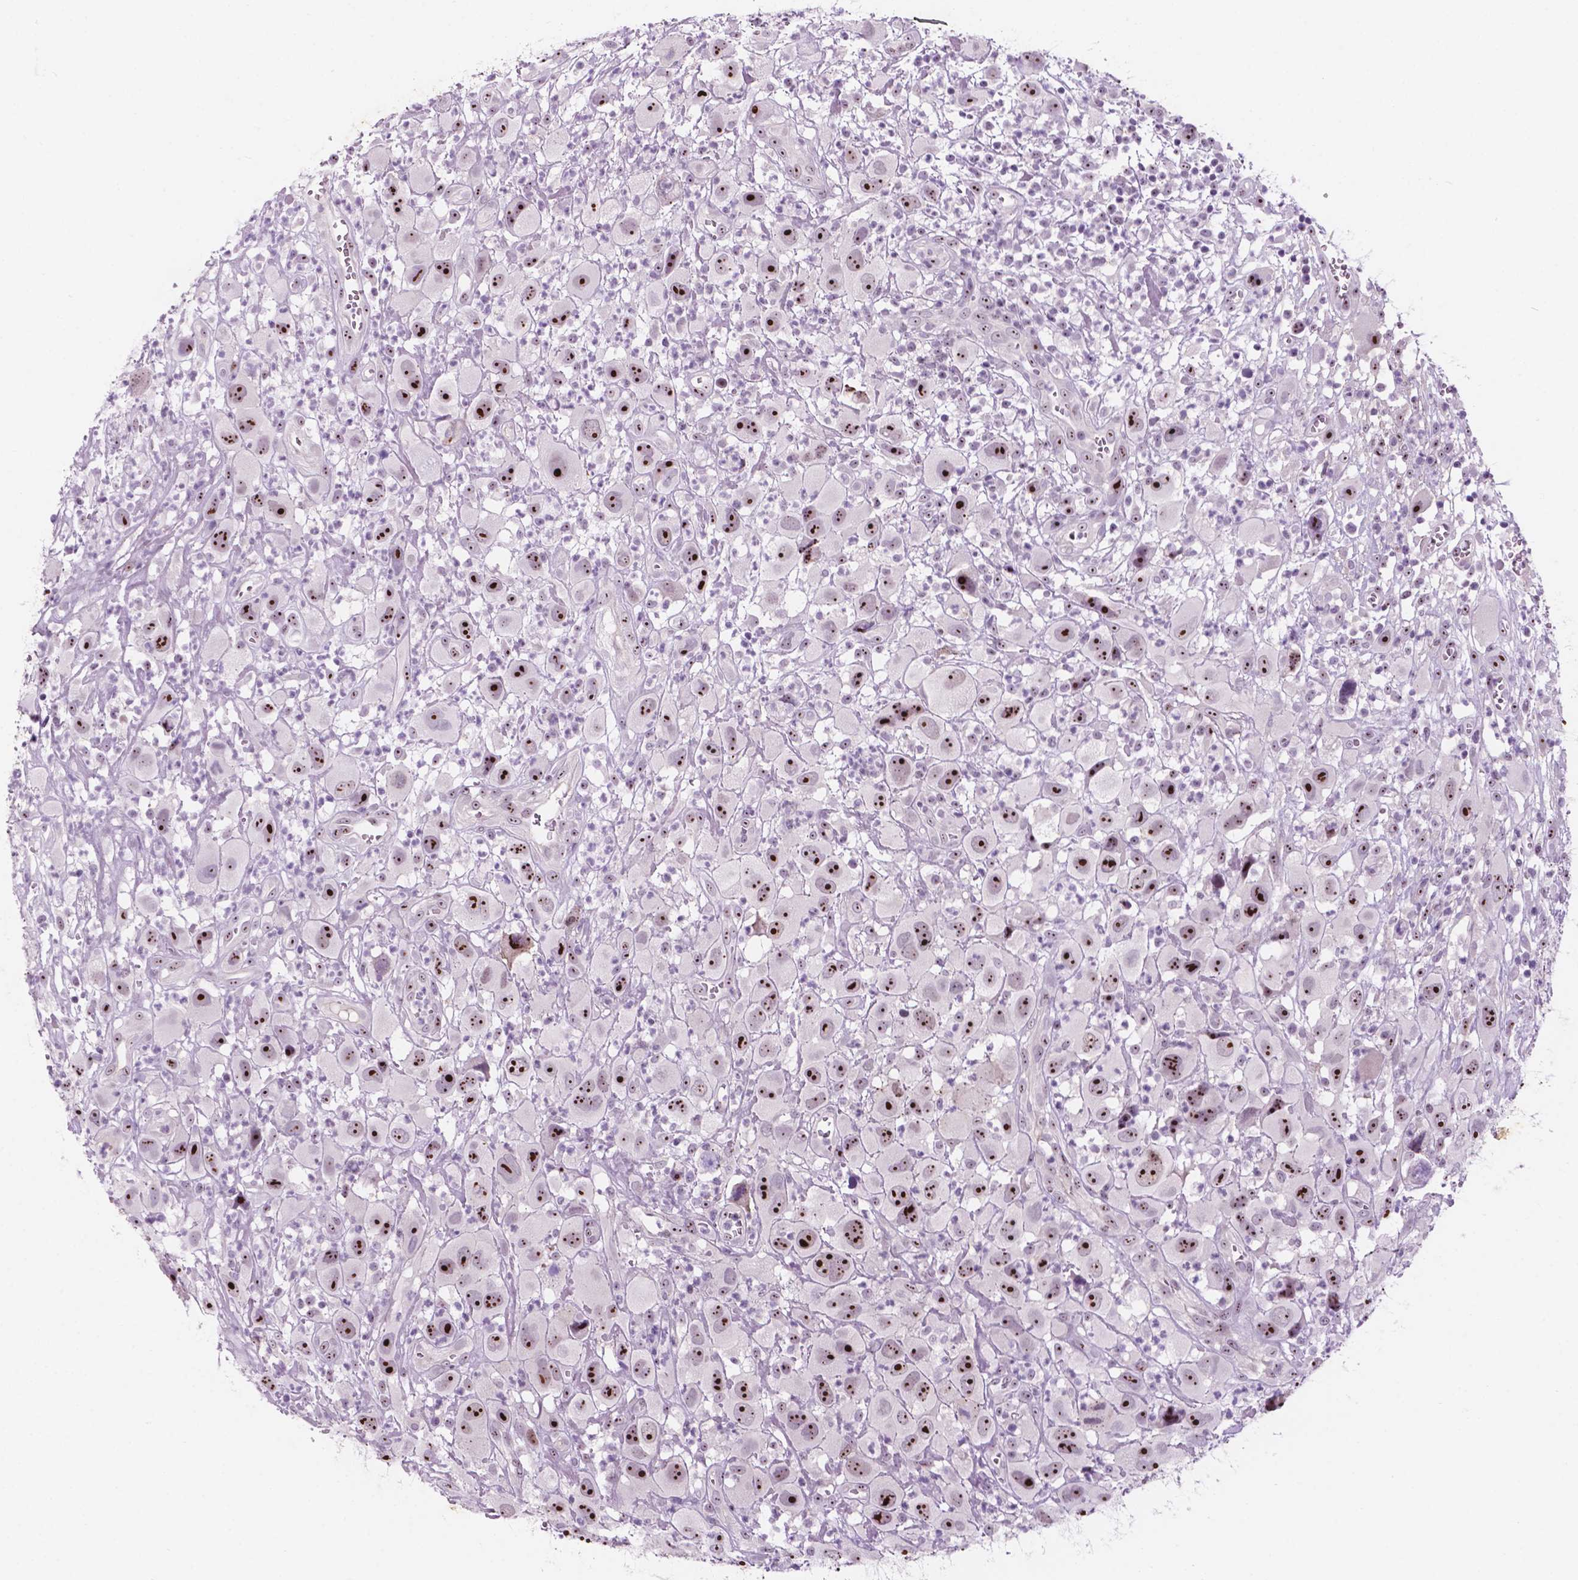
{"staining": {"intensity": "strong", "quantity": ">75%", "location": "nuclear"}, "tissue": "head and neck cancer", "cell_type": "Tumor cells", "image_type": "cancer", "snomed": [{"axis": "morphology", "description": "Squamous cell carcinoma, NOS"}, {"axis": "morphology", "description": "Squamous cell carcinoma, metastatic, NOS"}, {"axis": "topography", "description": "Oral tissue"}, {"axis": "topography", "description": "Head-Neck"}], "caption": "Human head and neck cancer (squamous cell carcinoma) stained with a brown dye exhibits strong nuclear positive positivity in approximately >75% of tumor cells.", "gene": "ZNF853", "patient": {"sex": "female", "age": 85}}